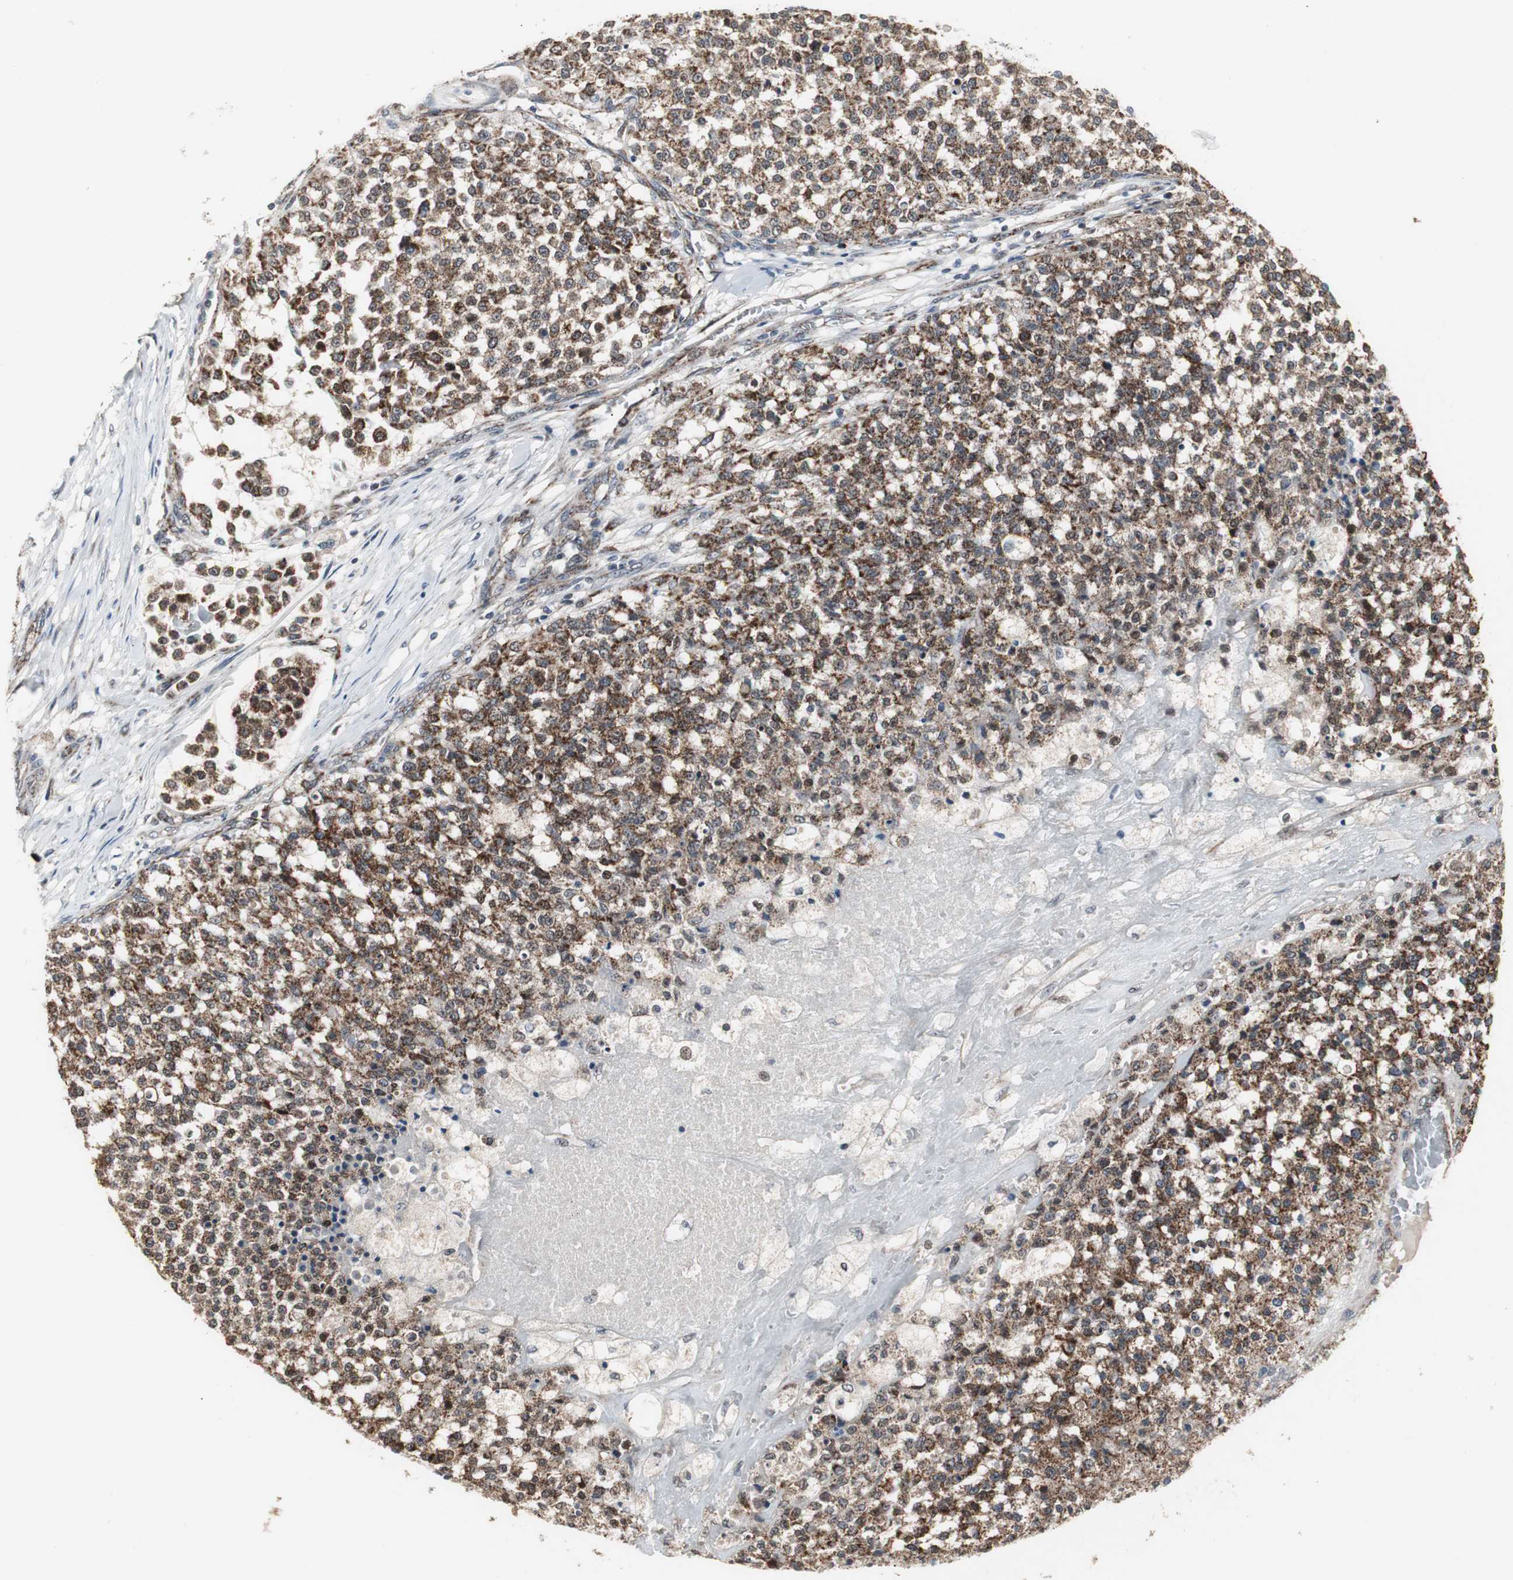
{"staining": {"intensity": "strong", "quantity": ">75%", "location": "cytoplasmic/membranous"}, "tissue": "testis cancer", "cell_type": "Tumor cells", "image_type": "cancer", "snomed": [{"axis": "morphology", "description": "Seminoma, NOS"}, {"axis": "topography", "description": "Testis"}], "caption": "Testis cancer stained for a protein (brown) exhibits strong cytoplasmic/membranous positive expression in about >75% of tumor cells.", "gene": "MRPL40", "patient": {"sex": "male", "age": 59}}